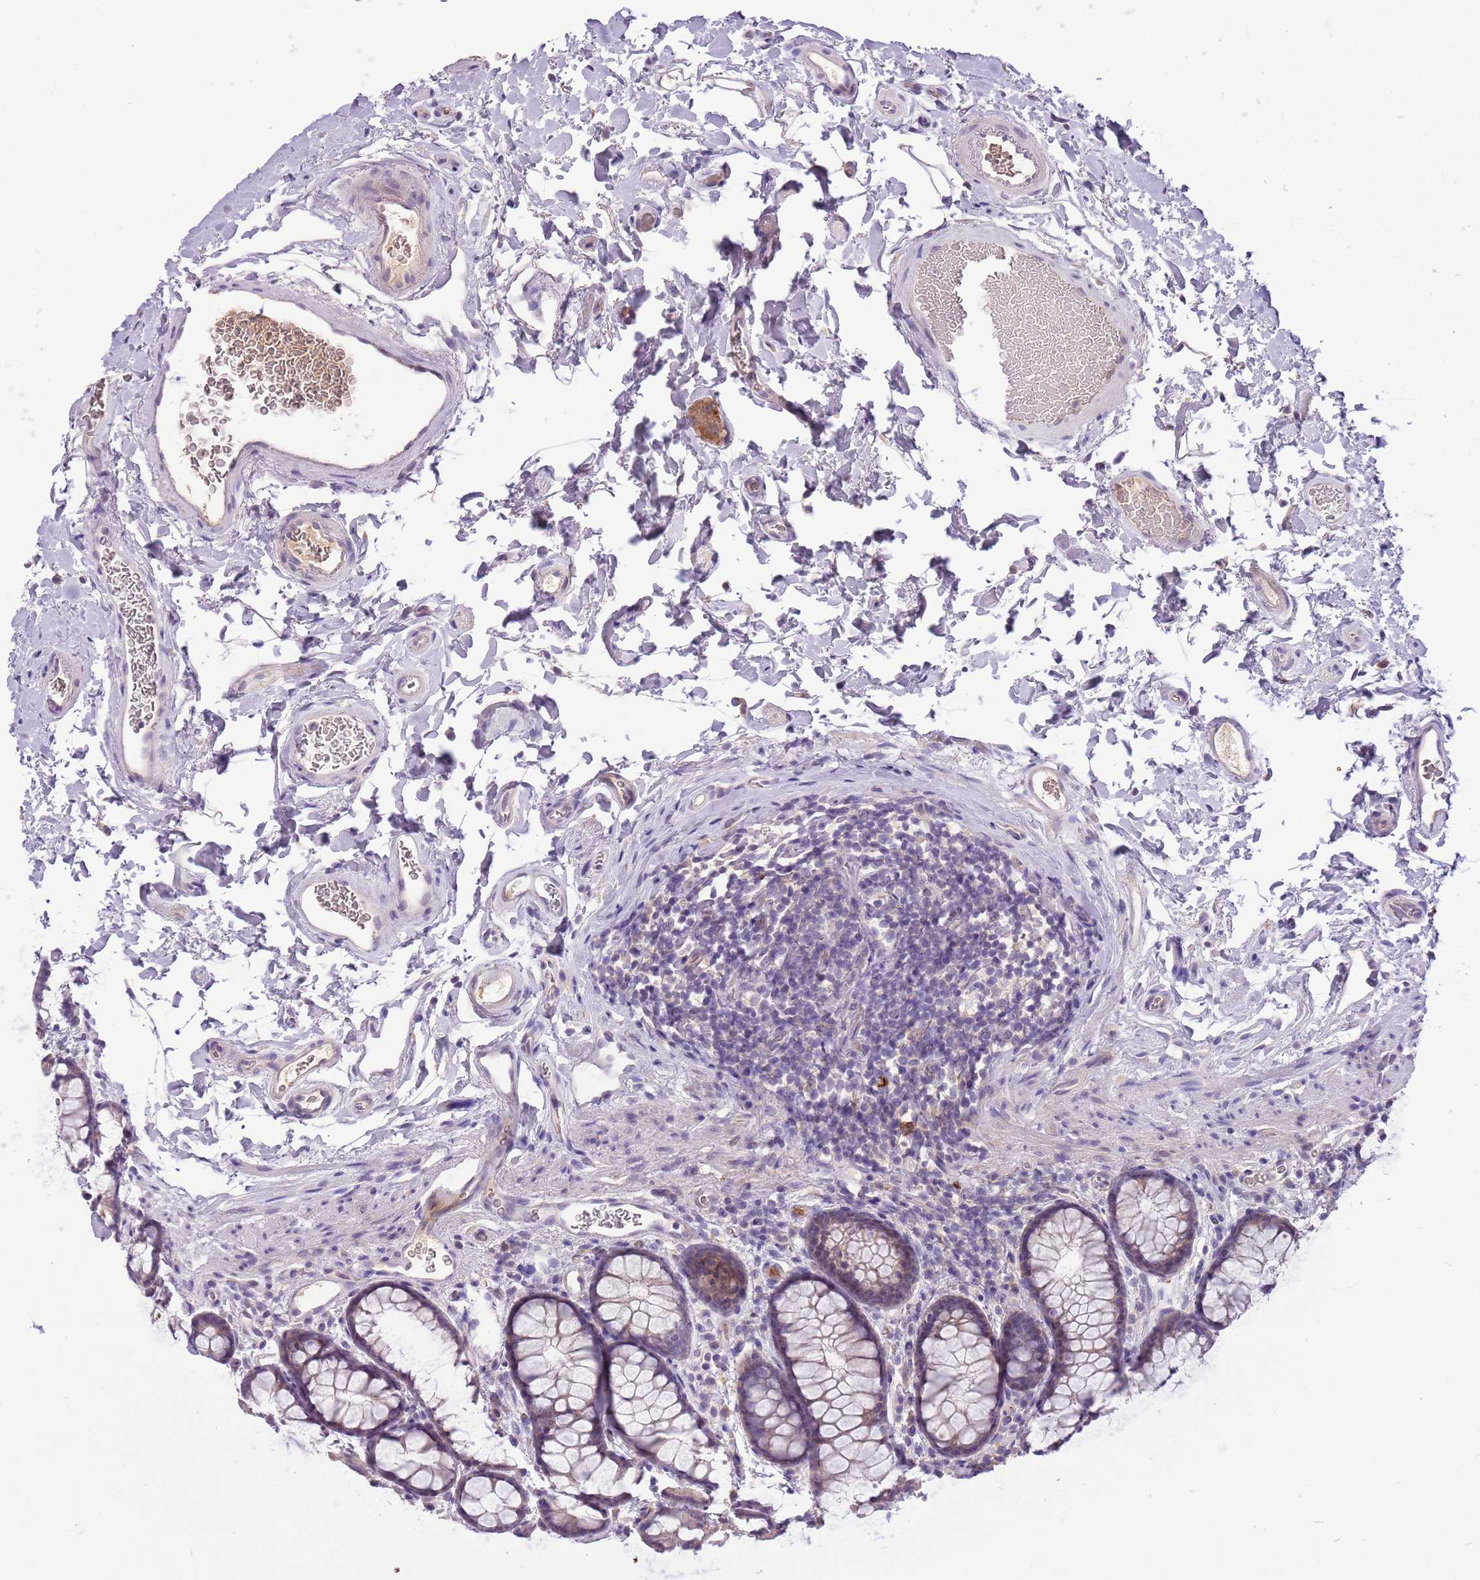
{"staining": {"intensity": "weak", "quantity": "25%-75%", "location": "cytoplasmic/membranous"}, "tissue": "colon", "cell_type": "Endothelial cells", "image_type": "normal", "snomed": [{"axis": "morphology", "description": "Normal tissue, NOS"}, {"axis": "topography", "description": "Colon"}], "caption": "A high-resolution image shows IHC staining of unremarkable colon, which exhibits weak cytoplasmic/membranous positivity in approximately 25%-75% of endothelial cells. Nuclei are stained in blue.", "gene": "SCAMP5", "patient": {"sex": "female", "age": 82}}